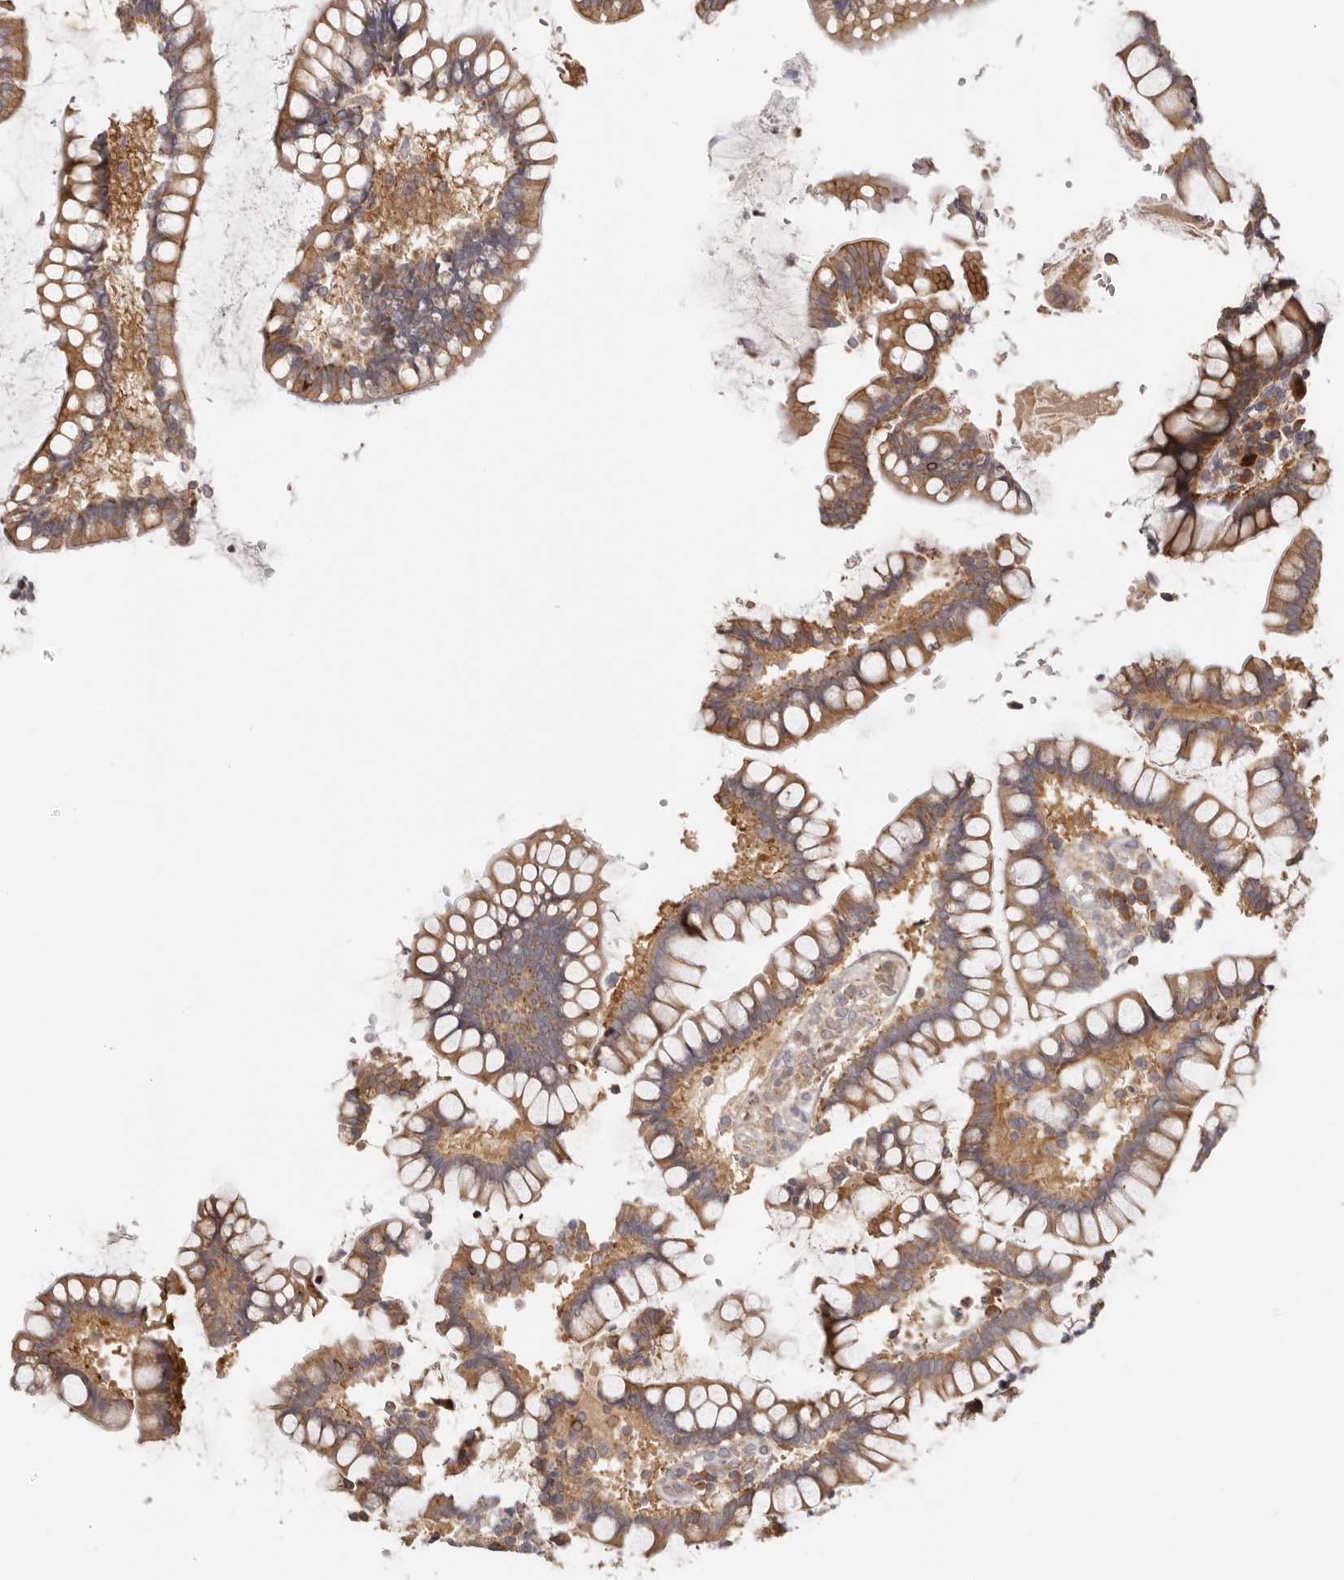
{"staining": {"intensity": "weak", "quantity": ">75%", "location": "cytoplasmic/membranous"}, "tissue": "colon", "cell_type": "Endothelial cells", "image_type": "normal", "snomed": [{"axis": "morphology", "description": "Normal tissue, NOS"}, {"axis": "topography", "description": "Colon"}], "caption": "A micrograph of human colon stained for a protein reveals weak cytoplasmic/membranous brown staining in endothelial cells. Using DAB (brown) and hematoxylin (blue) stains, captured at high magnification using brightfield microscopy.", "gene": "EEF1E1", "patient": {"sex": "female", "age": 79}}